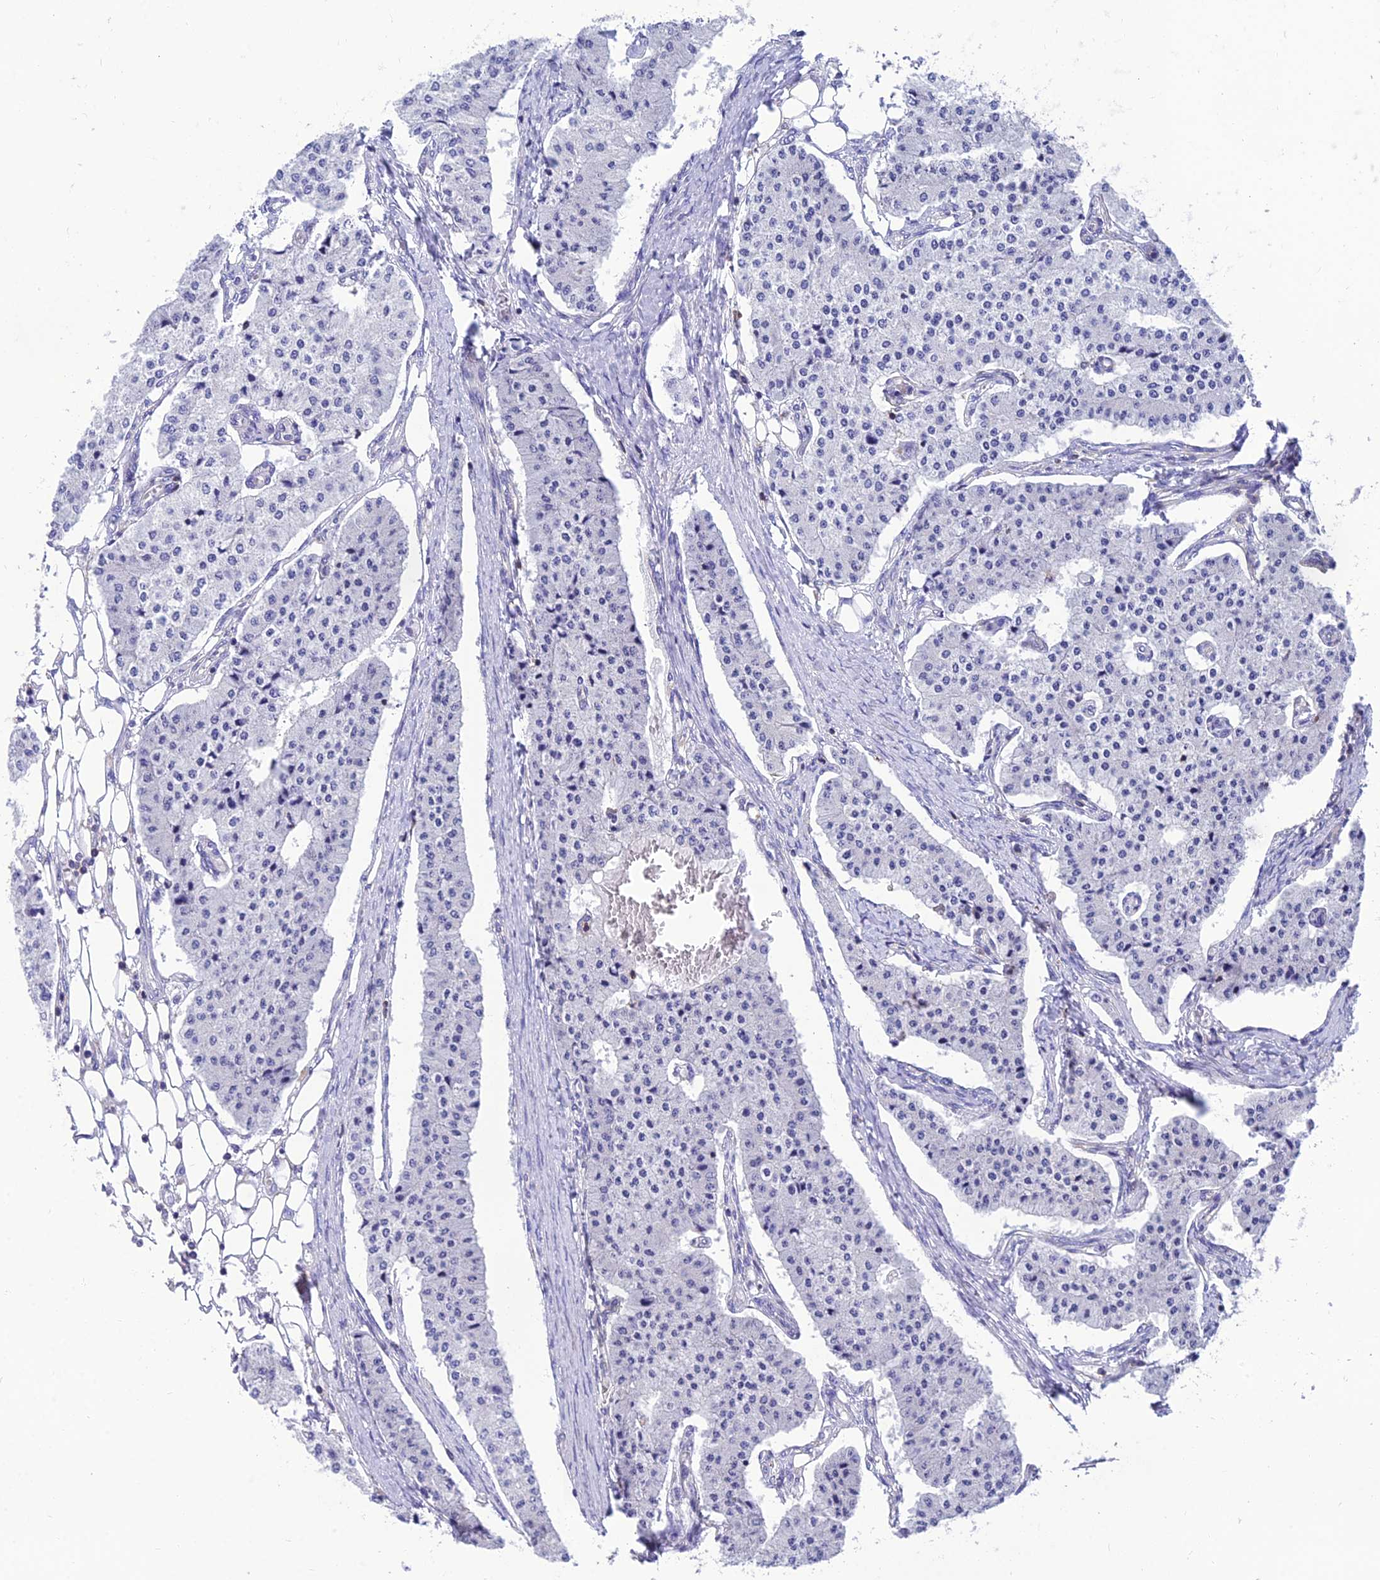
{"staining": {"intensity": "negative", "quantity": "none", "location": "none"}, "tissue": "carcinoid", "cell_type": "Tumor cells", "image_type": "cancer", "snomed": [{"axis": "morphology", "description": "Carcinoid, malignant, NOS"}, {"axis": "topography", "description": "Colon"}], "caption": "Immunohistochemical staining of carcinoid exhibits no significant expression in tumor cells.", "gene": "PPP1R18", "patient": {"sex": "female", "age": 52}}